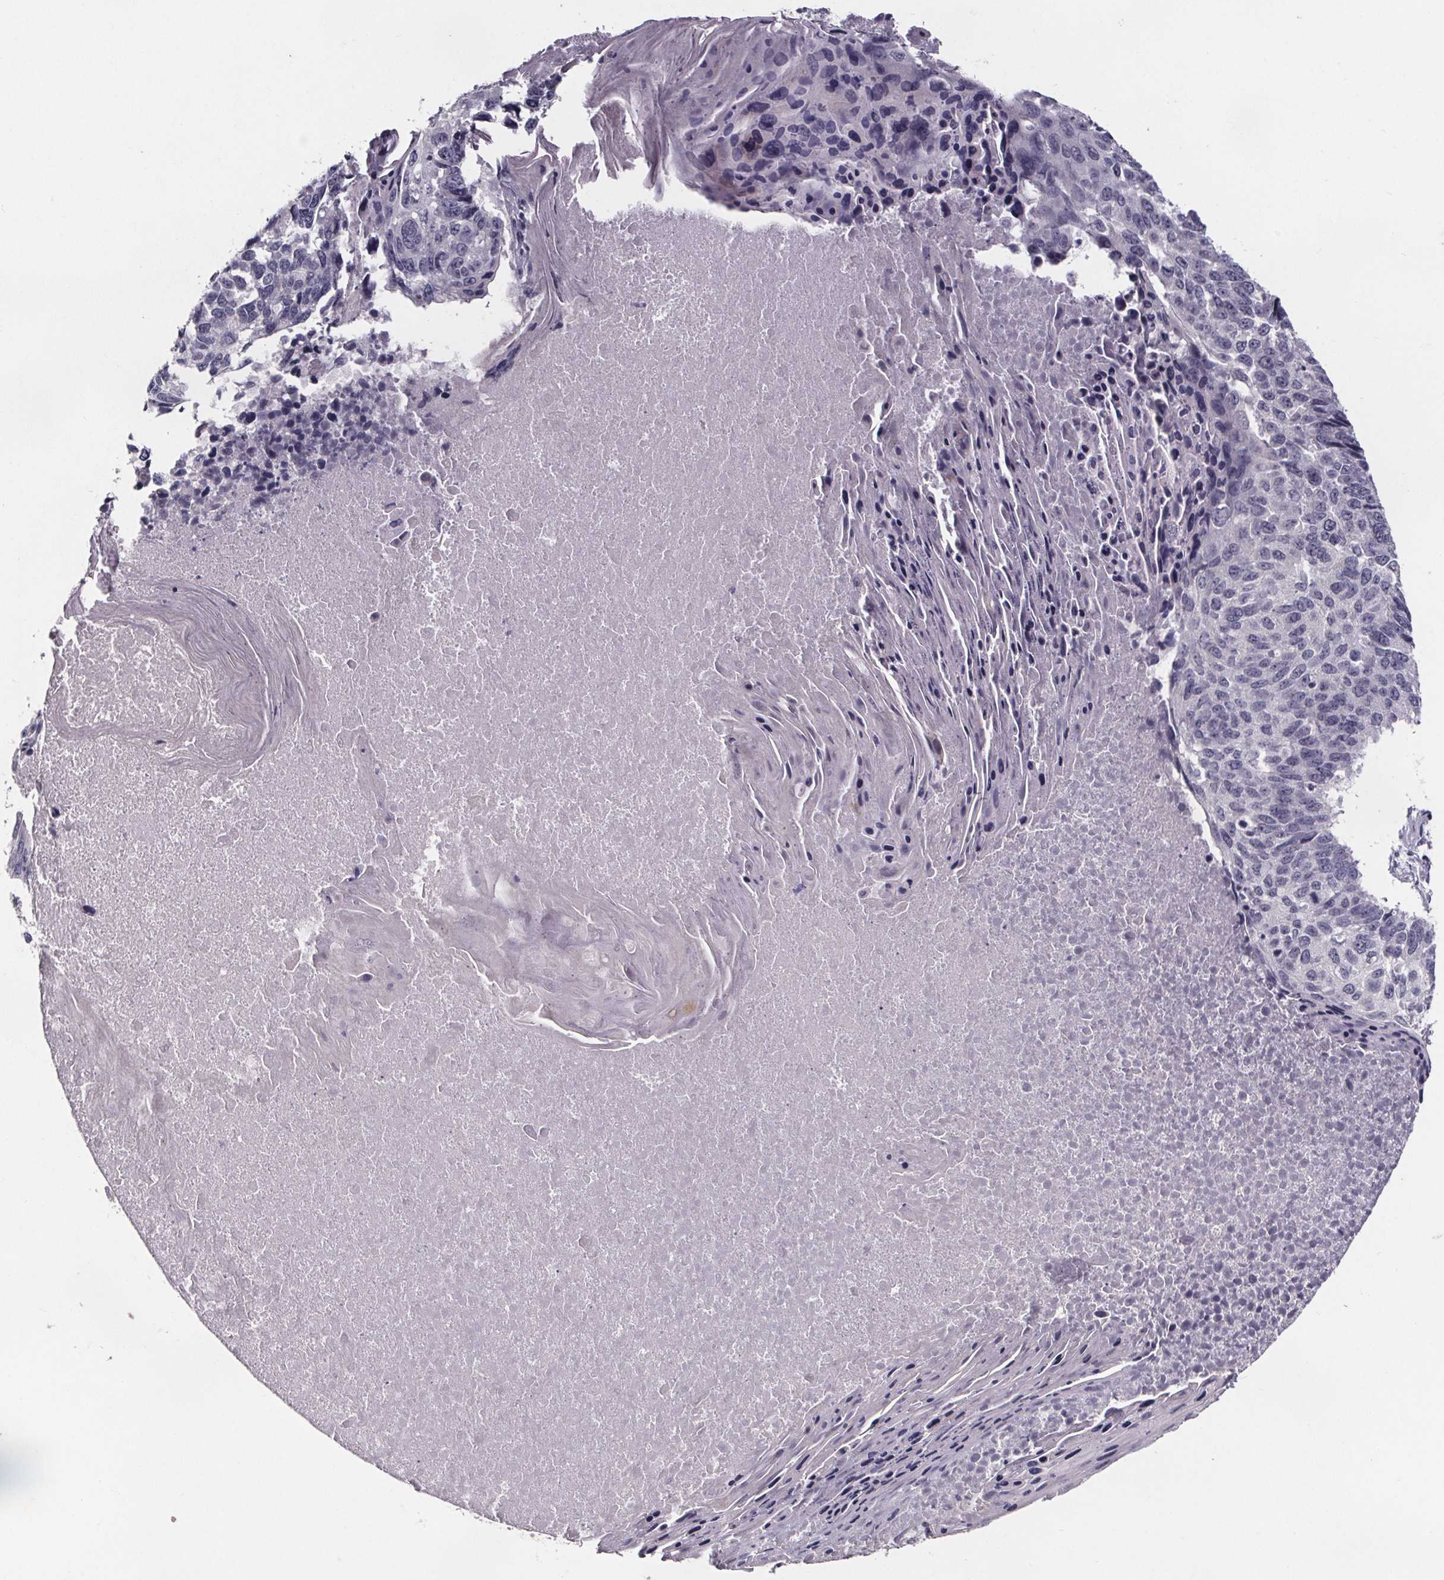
{"staining": {"intensity": "negative", "quantity": "none", "location": "none"}, "tissue": "lung cancer", "cell_type": "Tumor cells", "image_type": "cancer", "snomed": [{"axis": "morphology", "description": "Squamous cell carcinoma, NOS"}, {"axis": "topography", "description": "Lung"}], "caption": "This is an immunohistochemistry (IHC) image of human lung cancer (squamous cell carcinoma). There is no positivity in tumor cells.", "gene": "AR", "patient": {"sex": "male", "age": 73}}